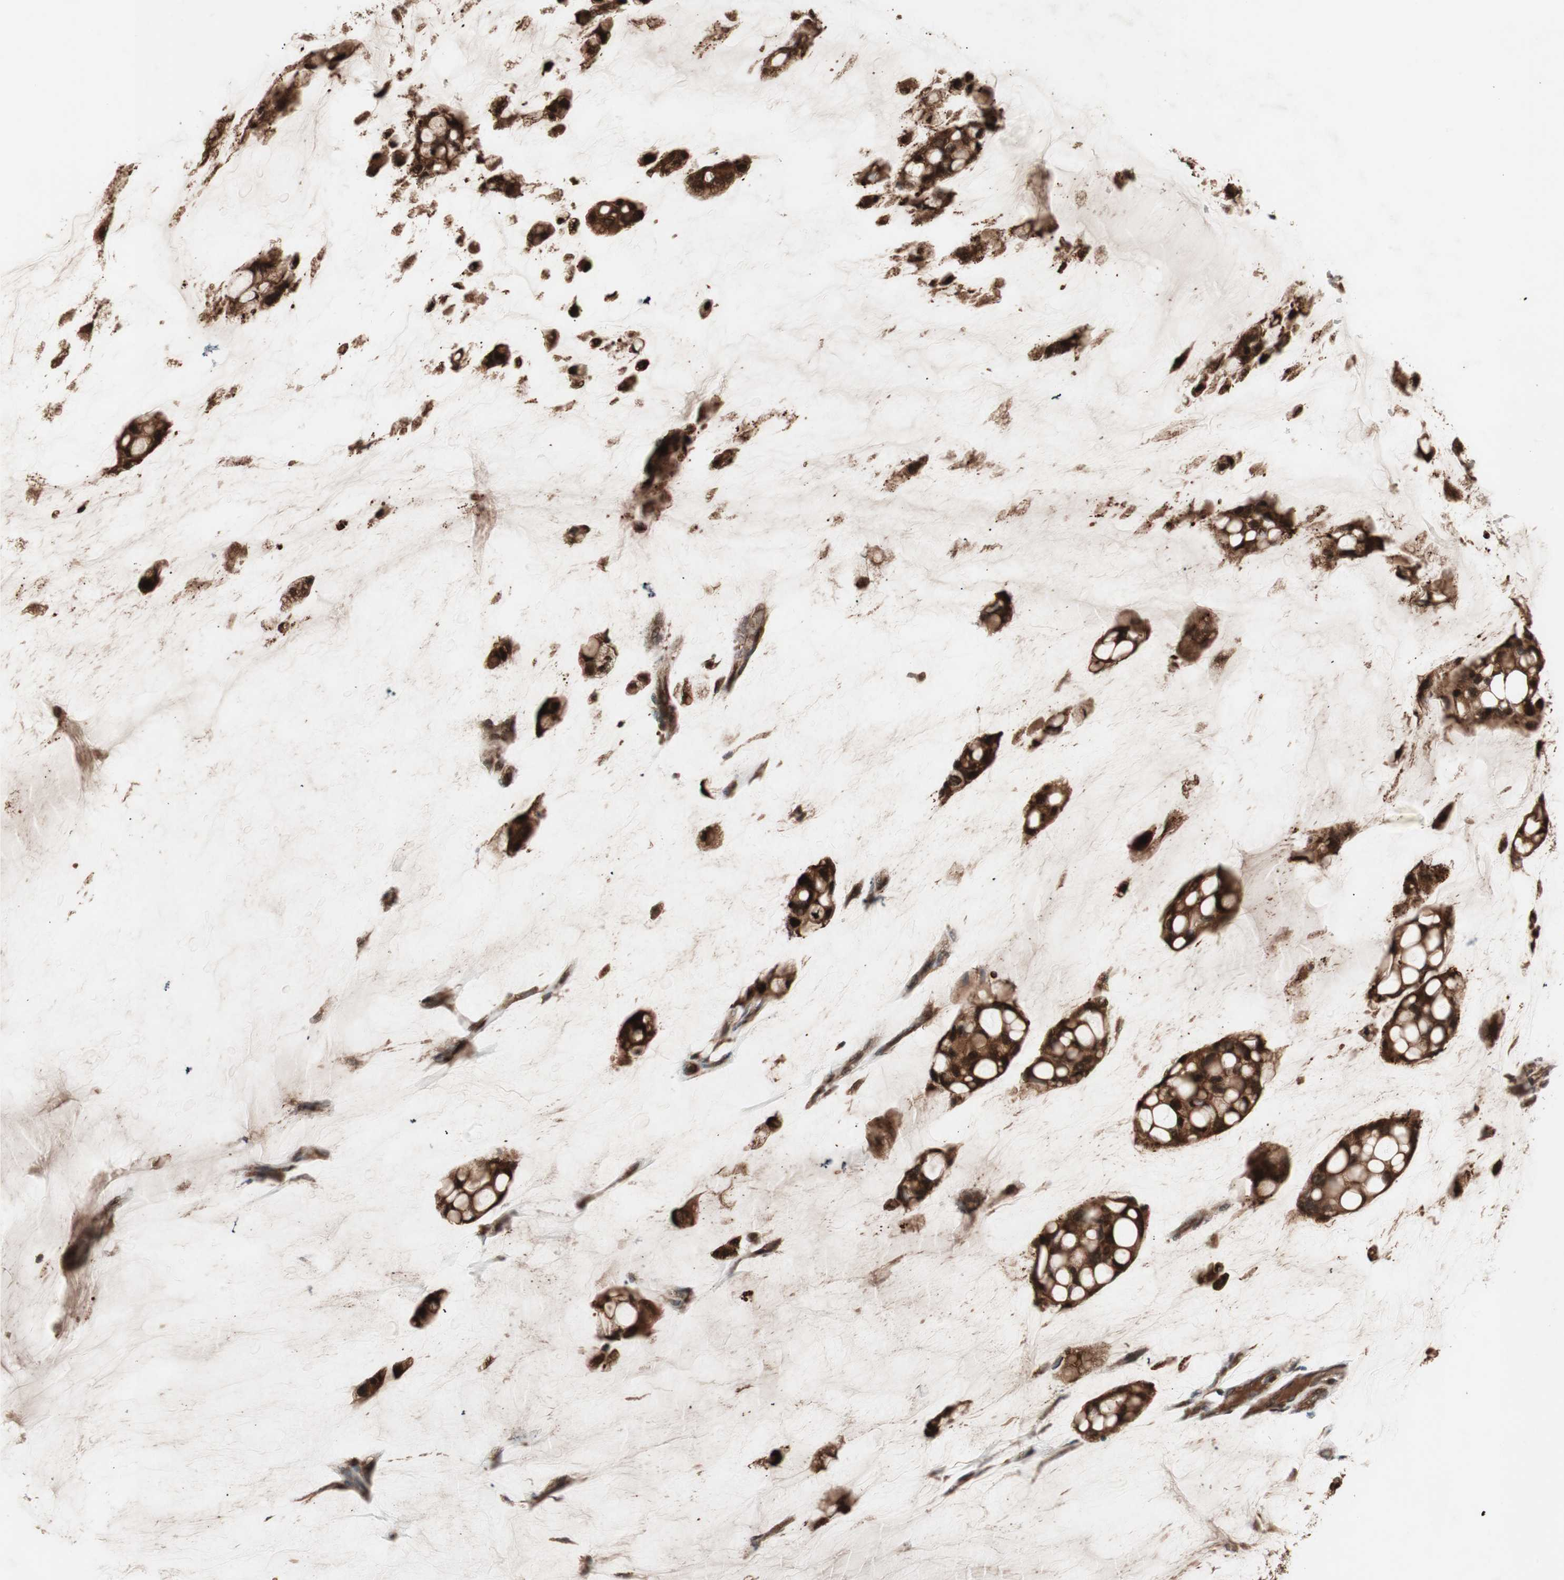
{"staining": {"intensity": "strong", "quantity": ">75%", "location": "cytoplasmic/membranous"}, "tissue": "ovarian cancer", "cell_type": "Tumor cells", "image_type": "cancer", "snomed": [{"axis": "morphology", "description": "Cystadenocarcinoma, mucinous, NOS"}, {"axis": "topography", "description": "Ovary"}], "caption": "Ovarian cancer was stained to show a protein in brown. There is high levels of strong cytoplasmic/membranous positivity in about >75% of tumor cells.", "gene": "RAB1A", "patient": {"sex": "female", "age": 39}}